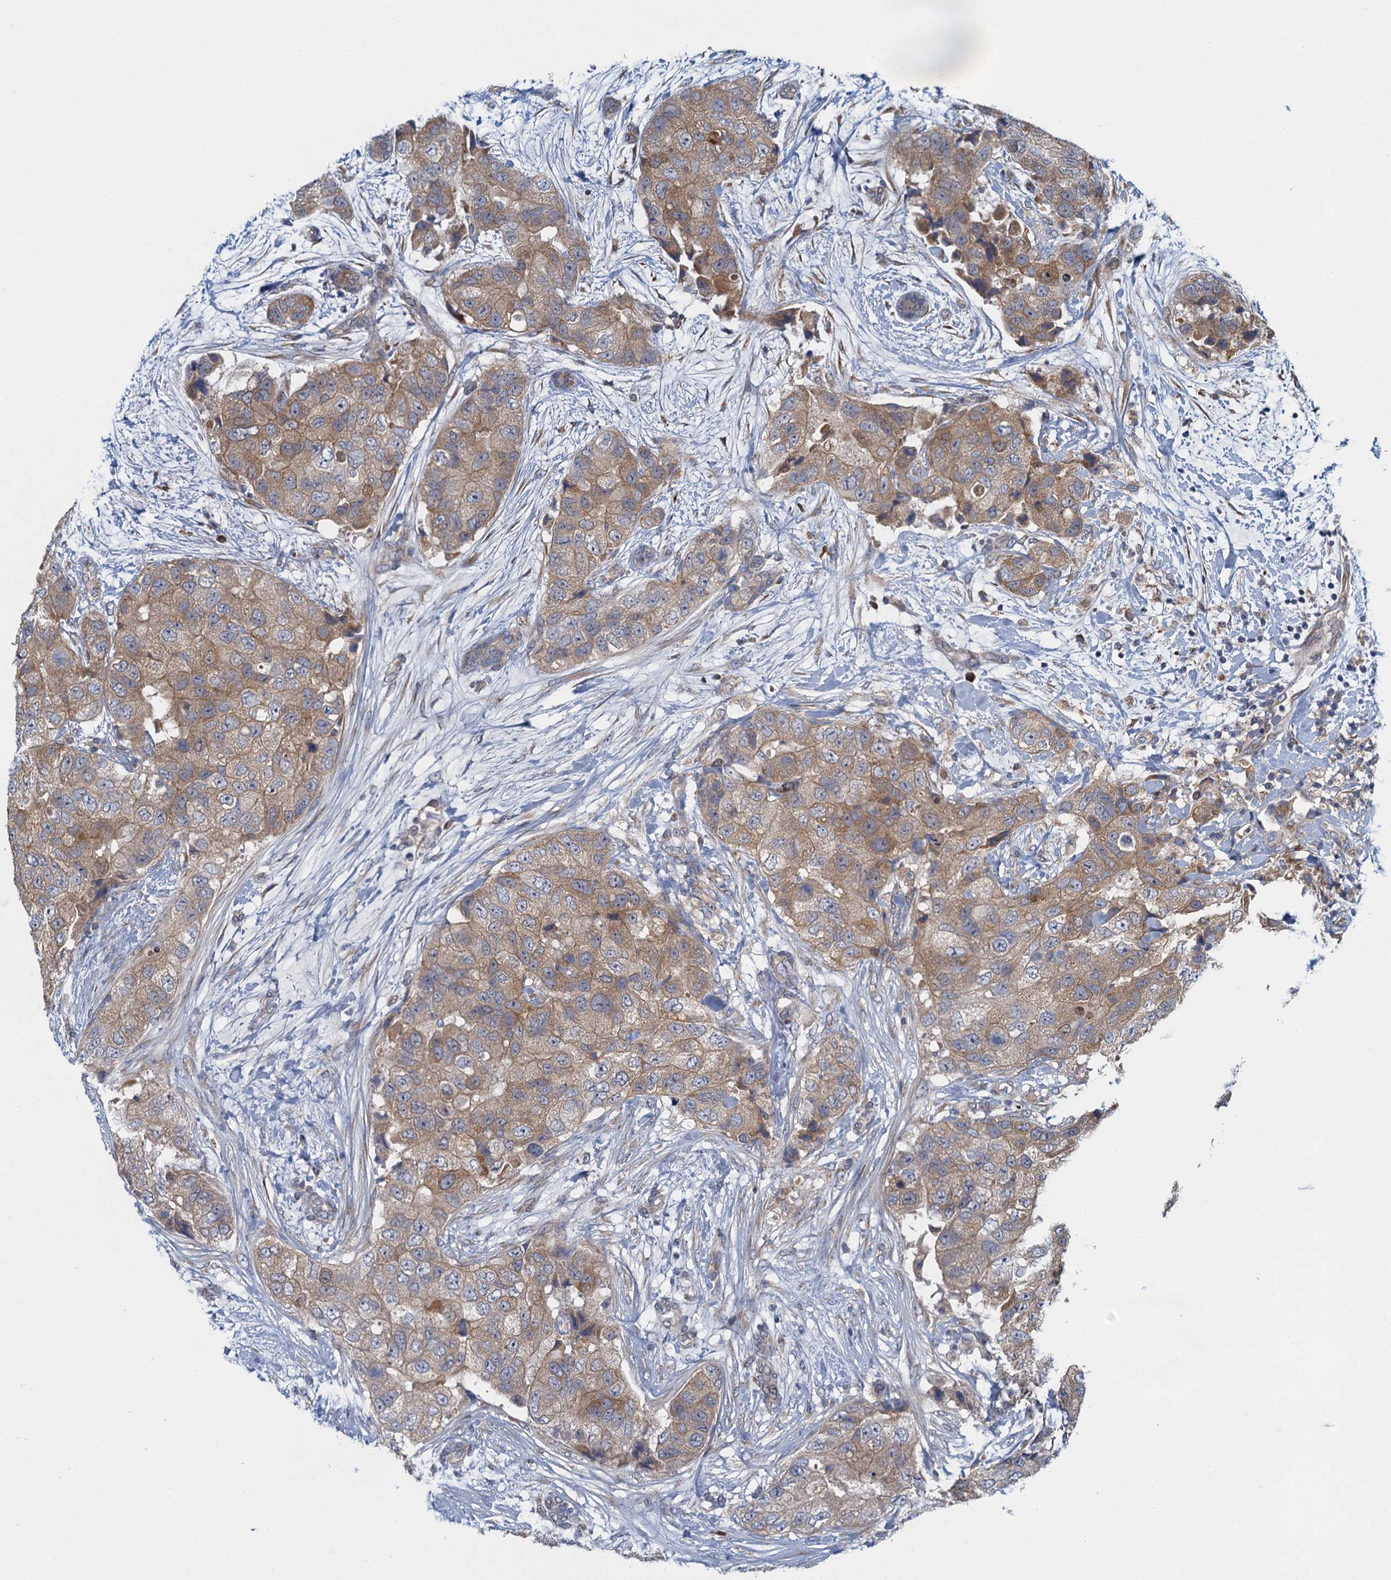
{"staining": {"intensity": "weak", "quantity": ">75%", "location": "cytoplasmic/membranous"}, "tissue": "breast cancer", "cell_type": "Tumor cells", "image_type": "cancer", "snomed": [{"axis": "morphology", "description": "Duct carcinoma"}, {"axis": "topography", "description": "Breast"}], "caption": "A brown stain labels weak cytoplasmic/membranous expression of a protein in infiltrating ductal carcinoma (breast) tumor cells. (Stains: DAB (3,3'-diaminobenzidine) in brown, nuclei in blue, Microscopy: brightfield microscopy at high magnification).", "gene": "ALG2", "patient": {"sex": "female", "age": 62}}